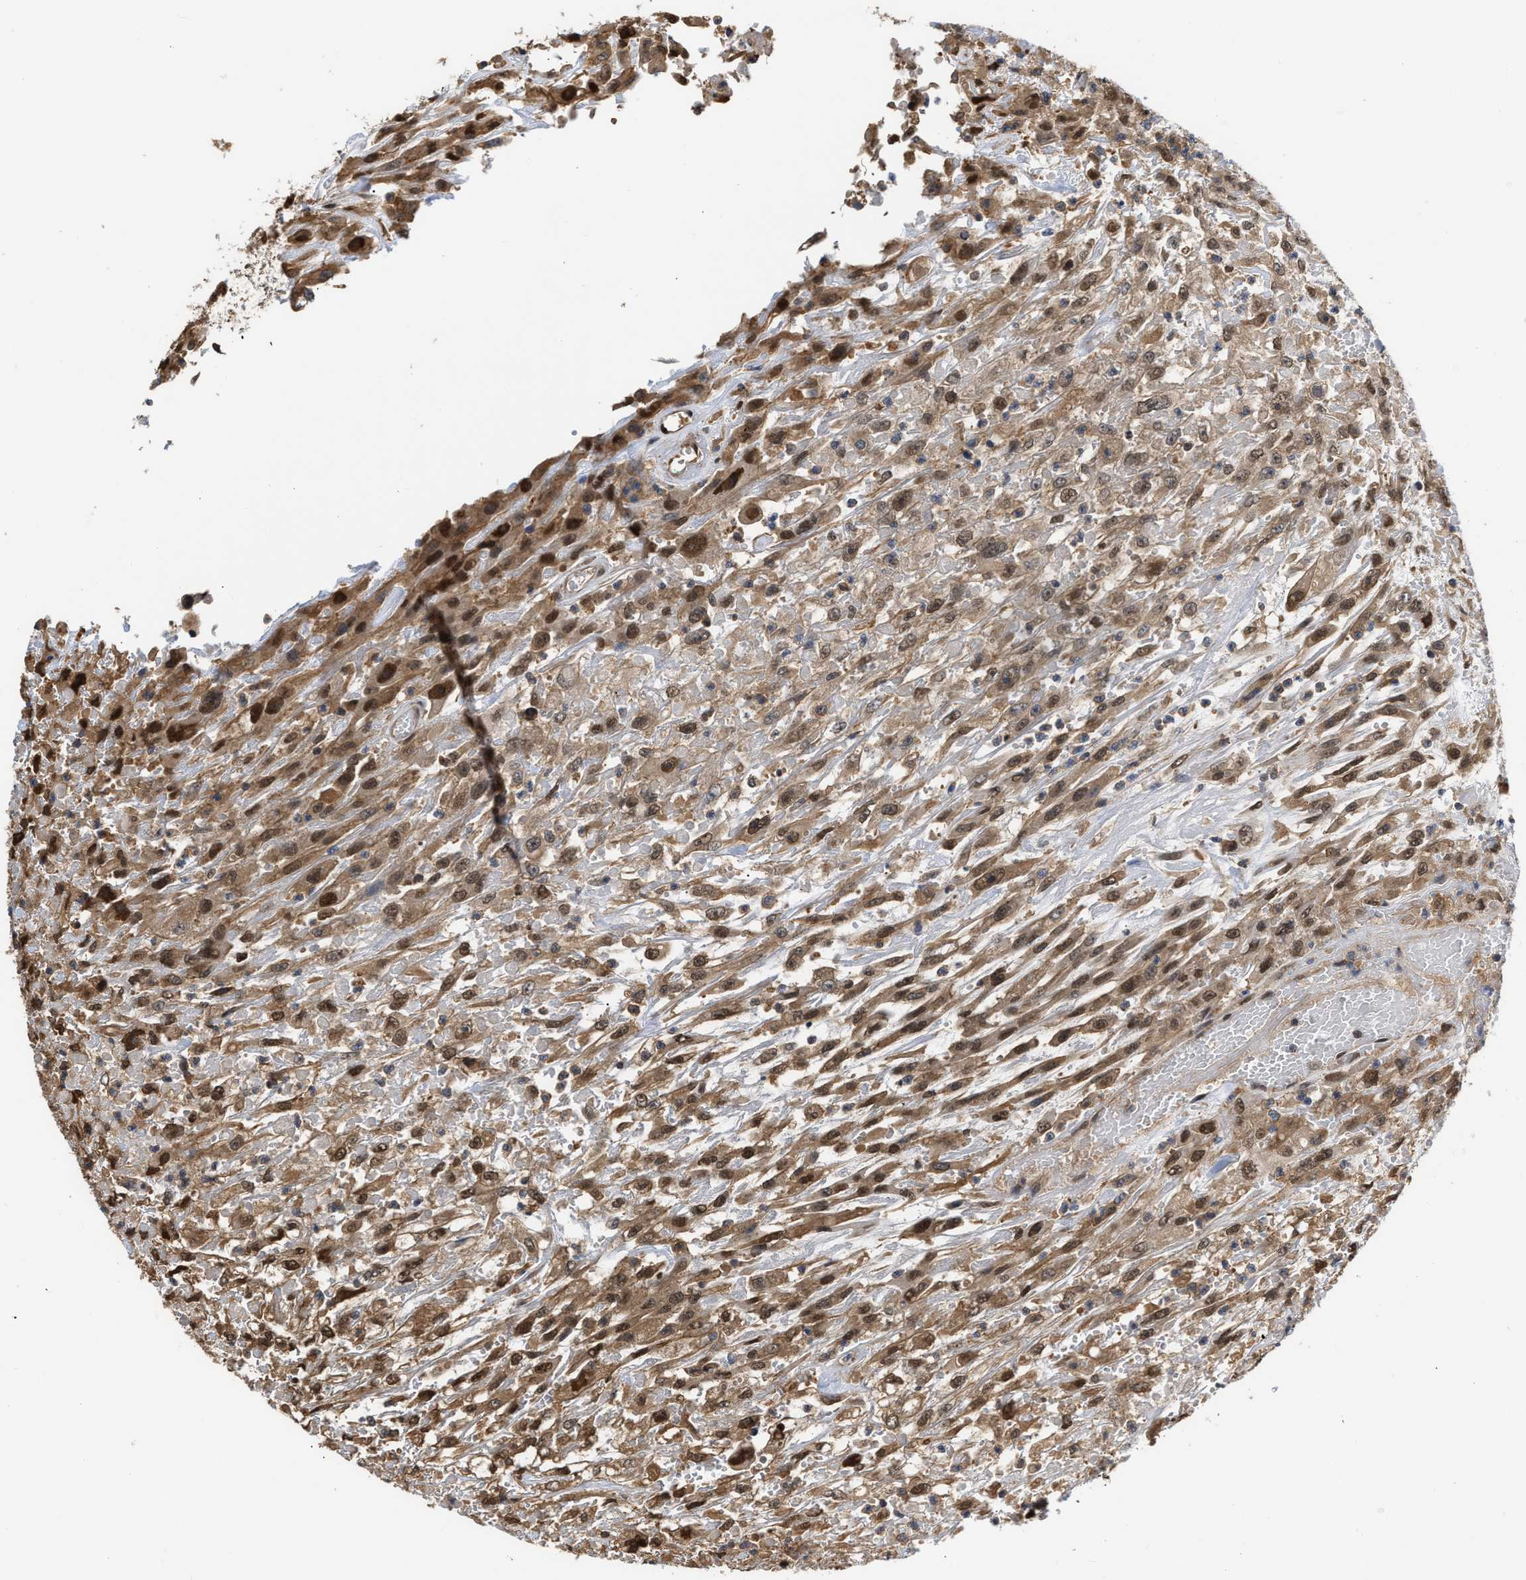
{"staining": {"intensity": "moderate", "quantity": ">75%", "location": "cytoplasmic/membranous,nuclear"}, "tissue": "urothelial cancer", "cell_type": "Tumor cells", "image_type": "cancer", "snomed": [{"axis": "morphology", "description": "Urothelial carcinoma, High grade"}, {"axis": "topography", "description": "Urinary bladder"}], "caption": "Moderate cytoplasmic/membranous and nuclear staining is present in about >75% of tumor cells in urothelial cancer.", "gene": "SCAI", "patient": {"sex": "male", "age": 46}}